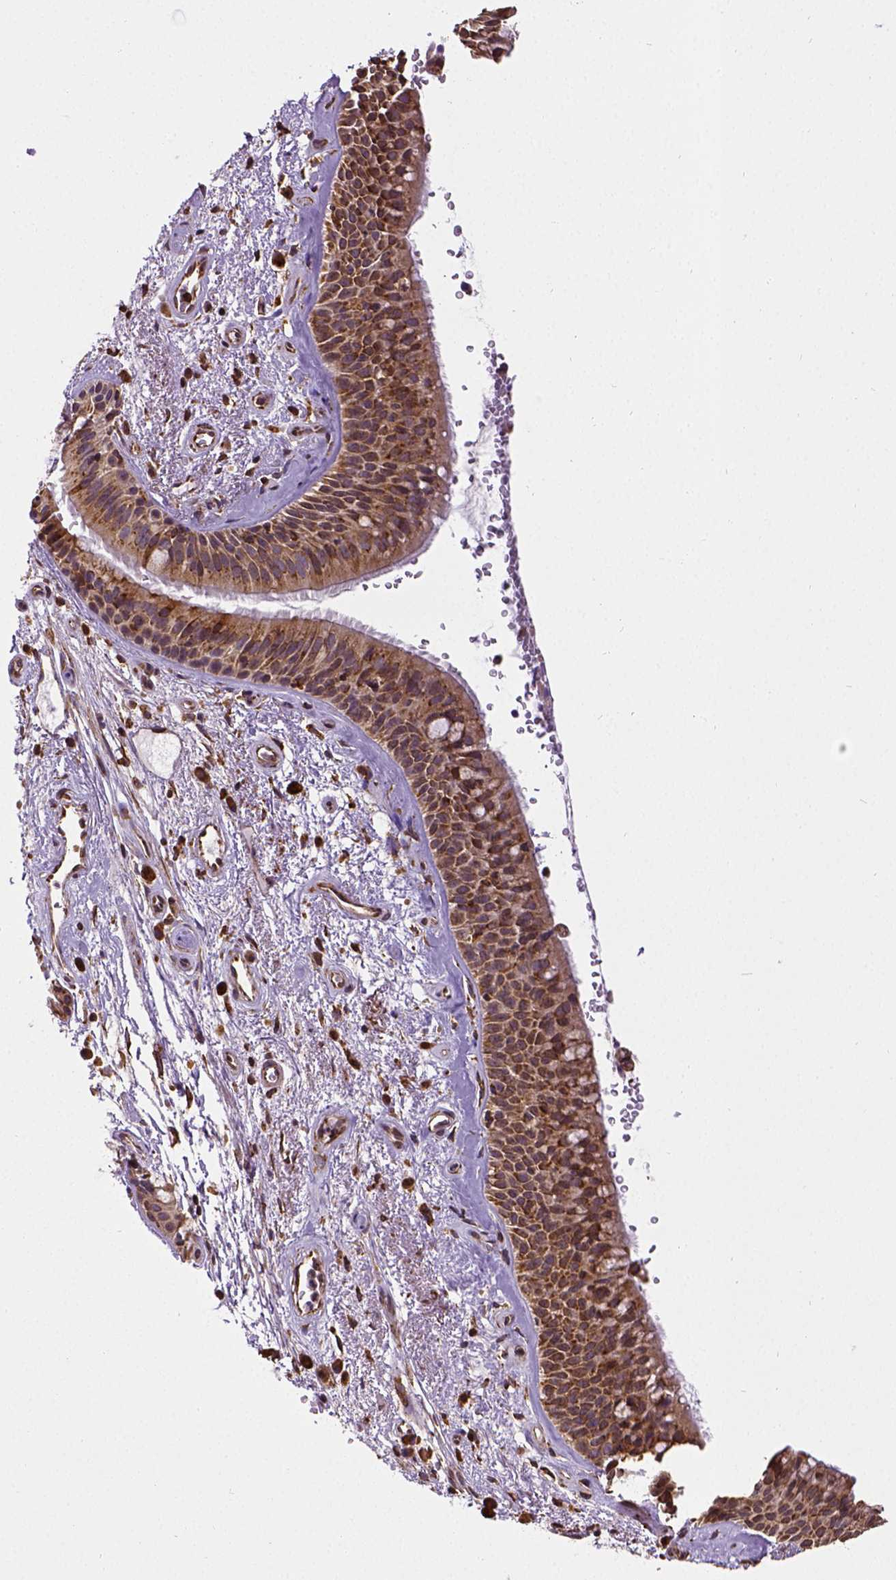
{"staining": {"intensity": "strong", "quantity": ">75%", "location": "cytoplasmic/membranous"}, "tissue": "bronchus", "cell_type": "Respiratory epithelial cells", "image_type": "normal", "snomed": [{"axis": "morphology", "description": "Normal tissue, NOS"}, {"axis": "topography", "description": "Bronchus"}], "caption": "The immunohistochemical stain labels strong cytoplasmic/membranous positivity in respiratory epithelial cells of unremarkable bronchus.", "gene": "MTDH", "patient": {"sex": "male", "age": 48}}